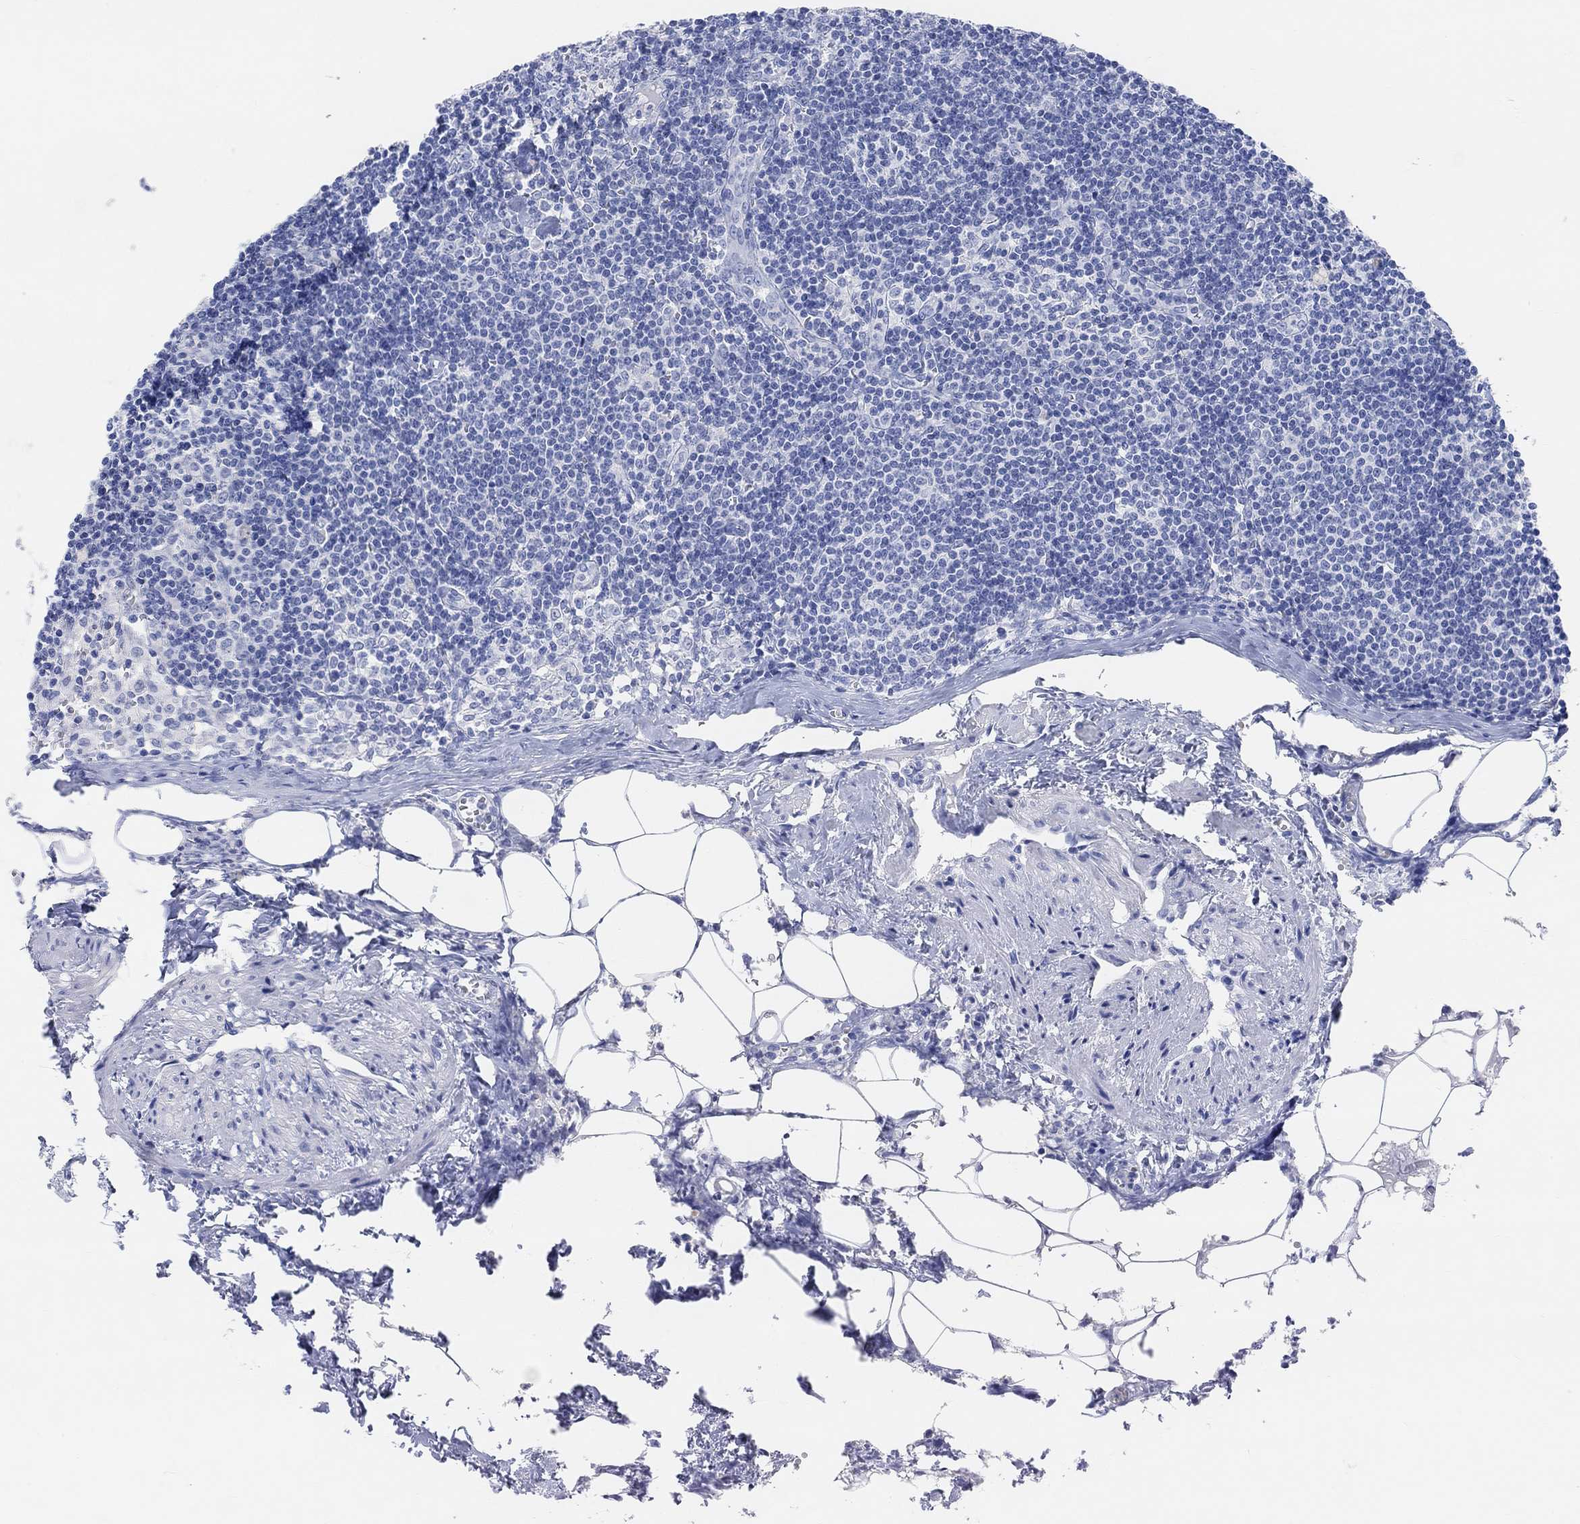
{"staining": {"intensity": "negative", "quantity": "none", "location": "none"}, "tissue": "lymph node", "cell_type": "Germinal center cells", "image_type": "normal", "snomed": [{"axis": "morphology", "description": "Normal tissue, NOS"}, {"axis": "topography", "description": "Lymph node"}], "caption": "A photomicrograph of human lymph node is negative for staining in germinal center cells. The staining is performed using DAB brown chromogen with nuclei counter-stained in using hematoxylin.", "gene": "ENO4", "patient": {"sex": "female", "age": 51}}